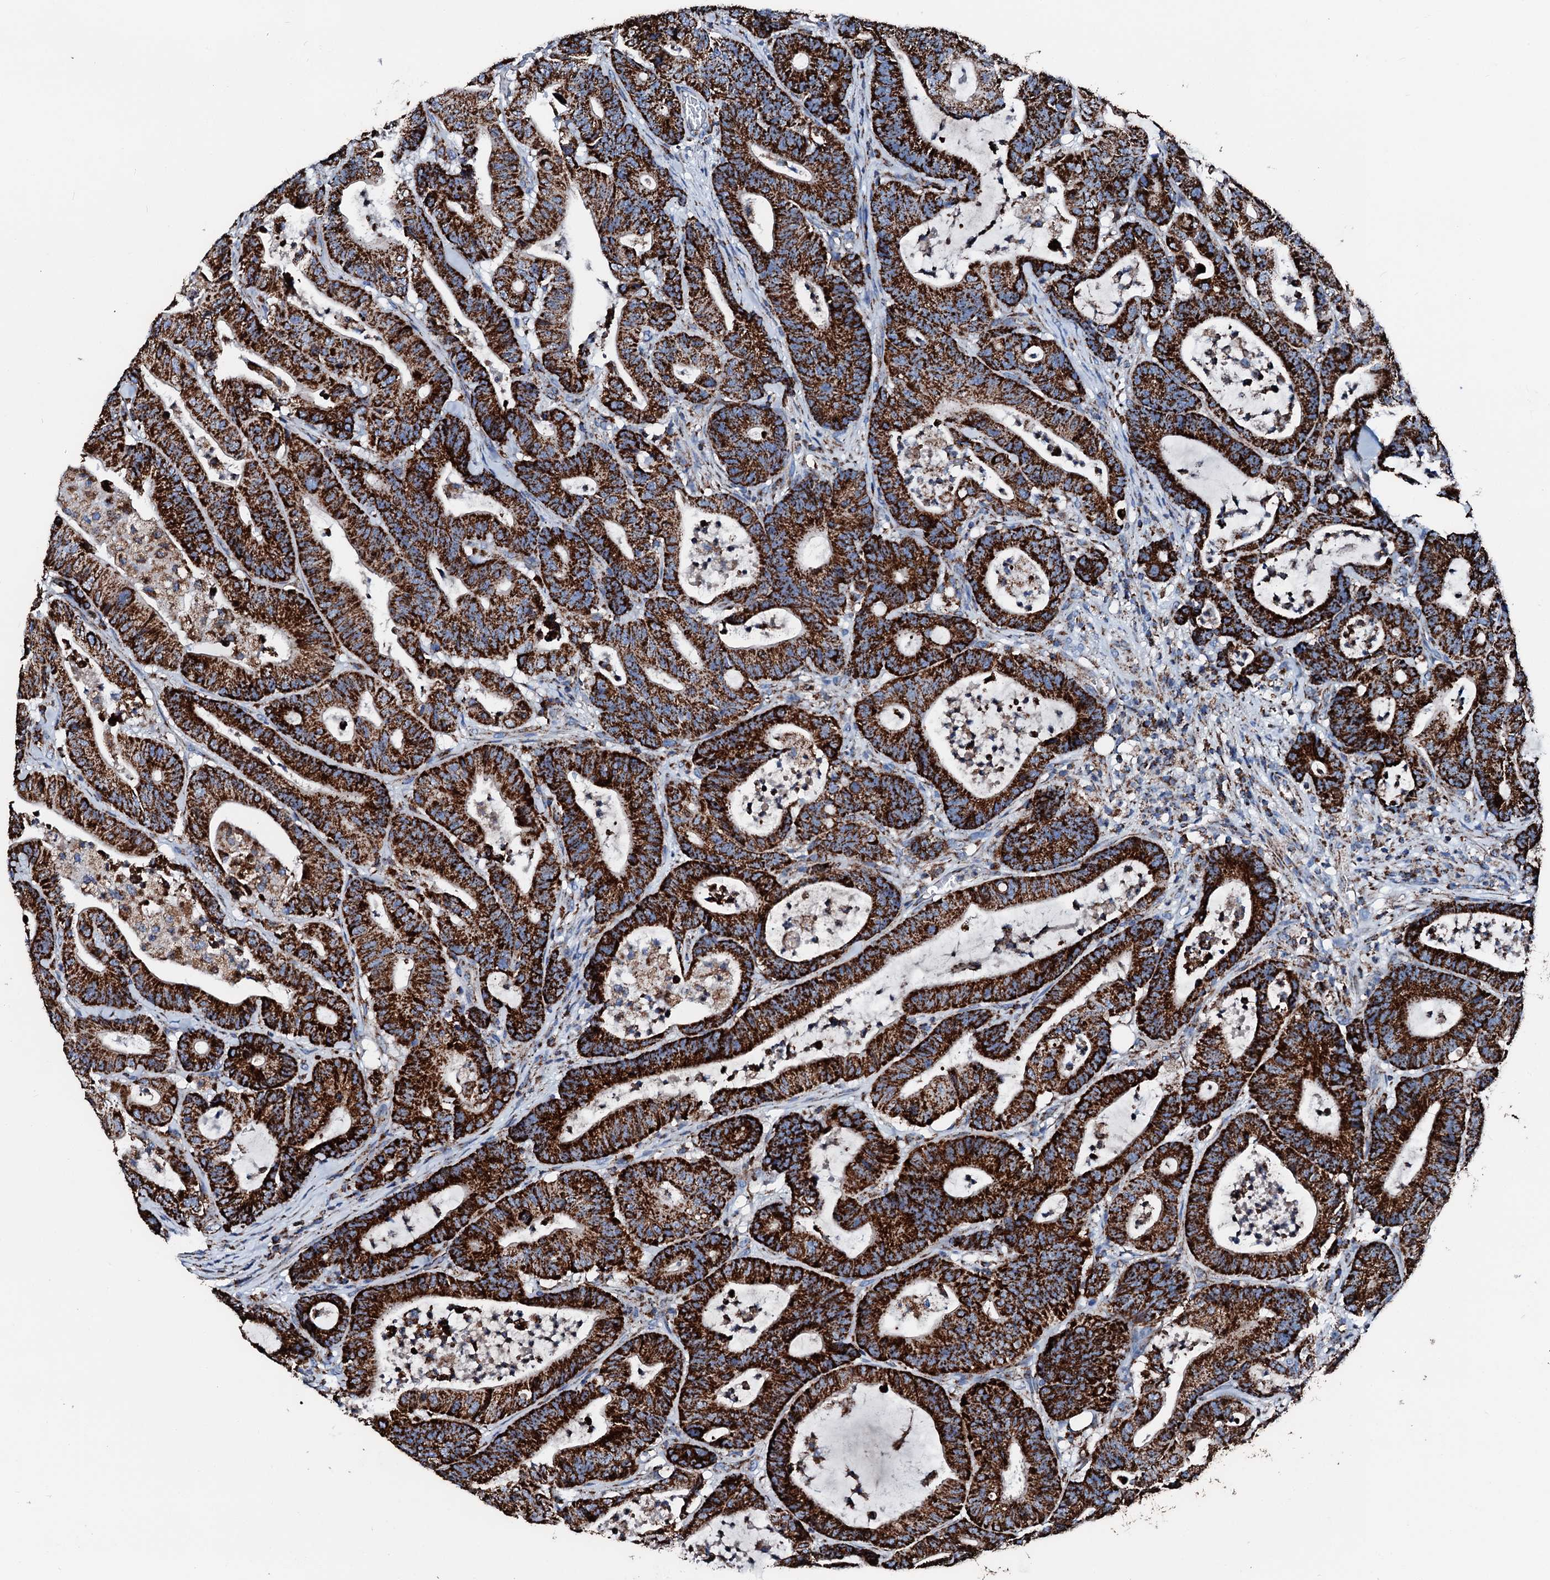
{"staining": {"intensity": "strong", "quantity": ">75%", "location": "cytoplasmic/membranous"}, "tissue": "colorectal cancer", "cell_type": "Tumor cells", "image_type": "cancer", "snomed": [{"axis": "morphology", "description": "Adenocarcinoma, NOS"}, {"axis": "topography", "description": "Colon"}], "caption": "Human adenocarcinoma (colorectal) stained for a protein (brown) displays strong cytoplasmic/membranous positive expression in about >75% of tumor cells.", "gene": "HADH", "patient": {"sex": "female", "age": 84}}